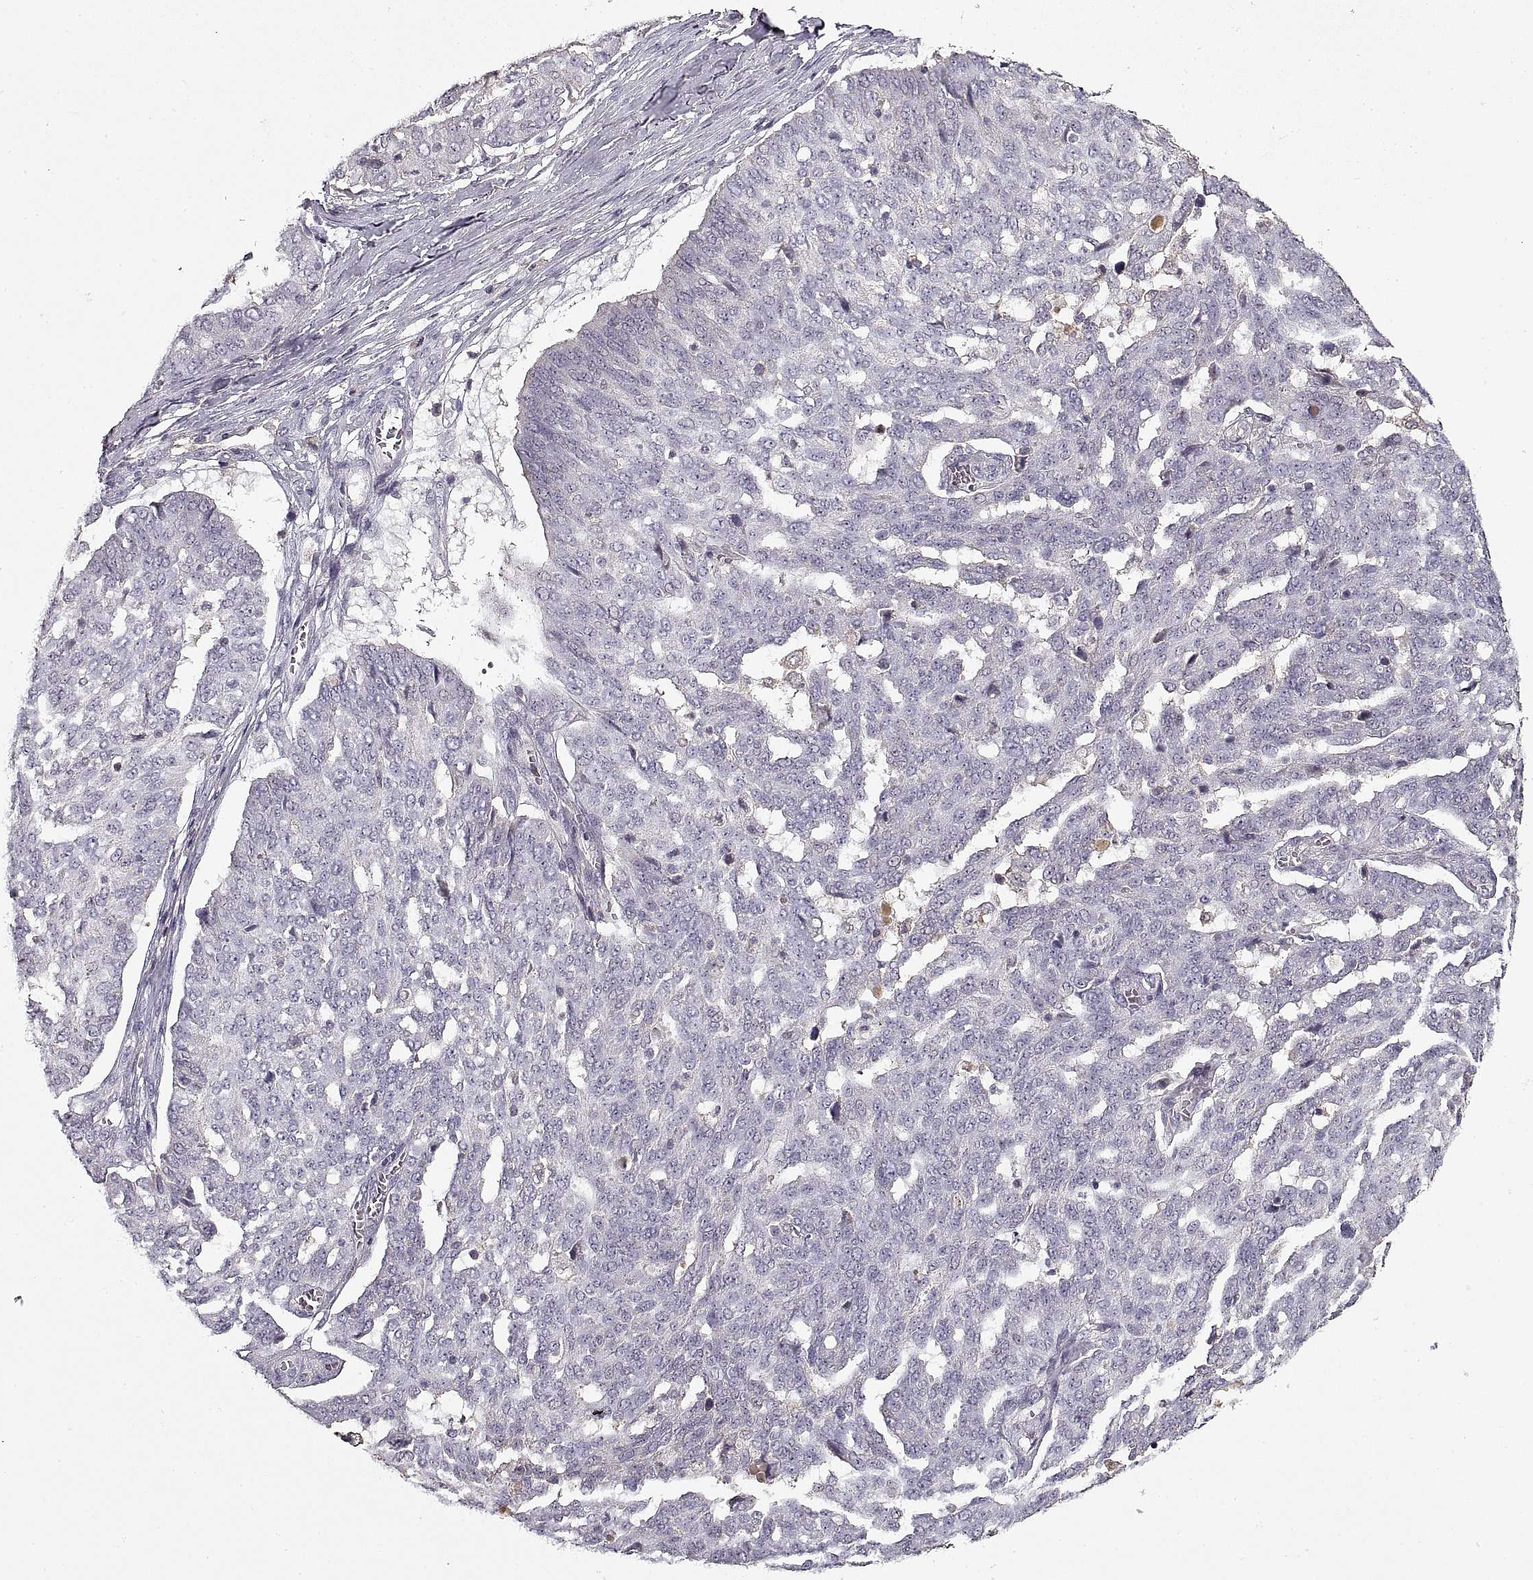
{"staining": {"intensity": "negative", "quantity": "none", "location": "none"}, "tissue": "ovarian cancer", "cell_type": "Tumor cells", "image_type": "cancer", "snomed": [{"axis": "morphology", "description": "Cystadenocarcinoma, serous, NOS"}, {"axis": "topography", "description": "Ovary"}], "caption": "High power microscopy photomicrograph of an IHC photomicrograph of ovarian cancer, revealing no significant staining in tumor cells.", "gene": "ADAM11", "patient": {"sex": "female", "age": 67}}